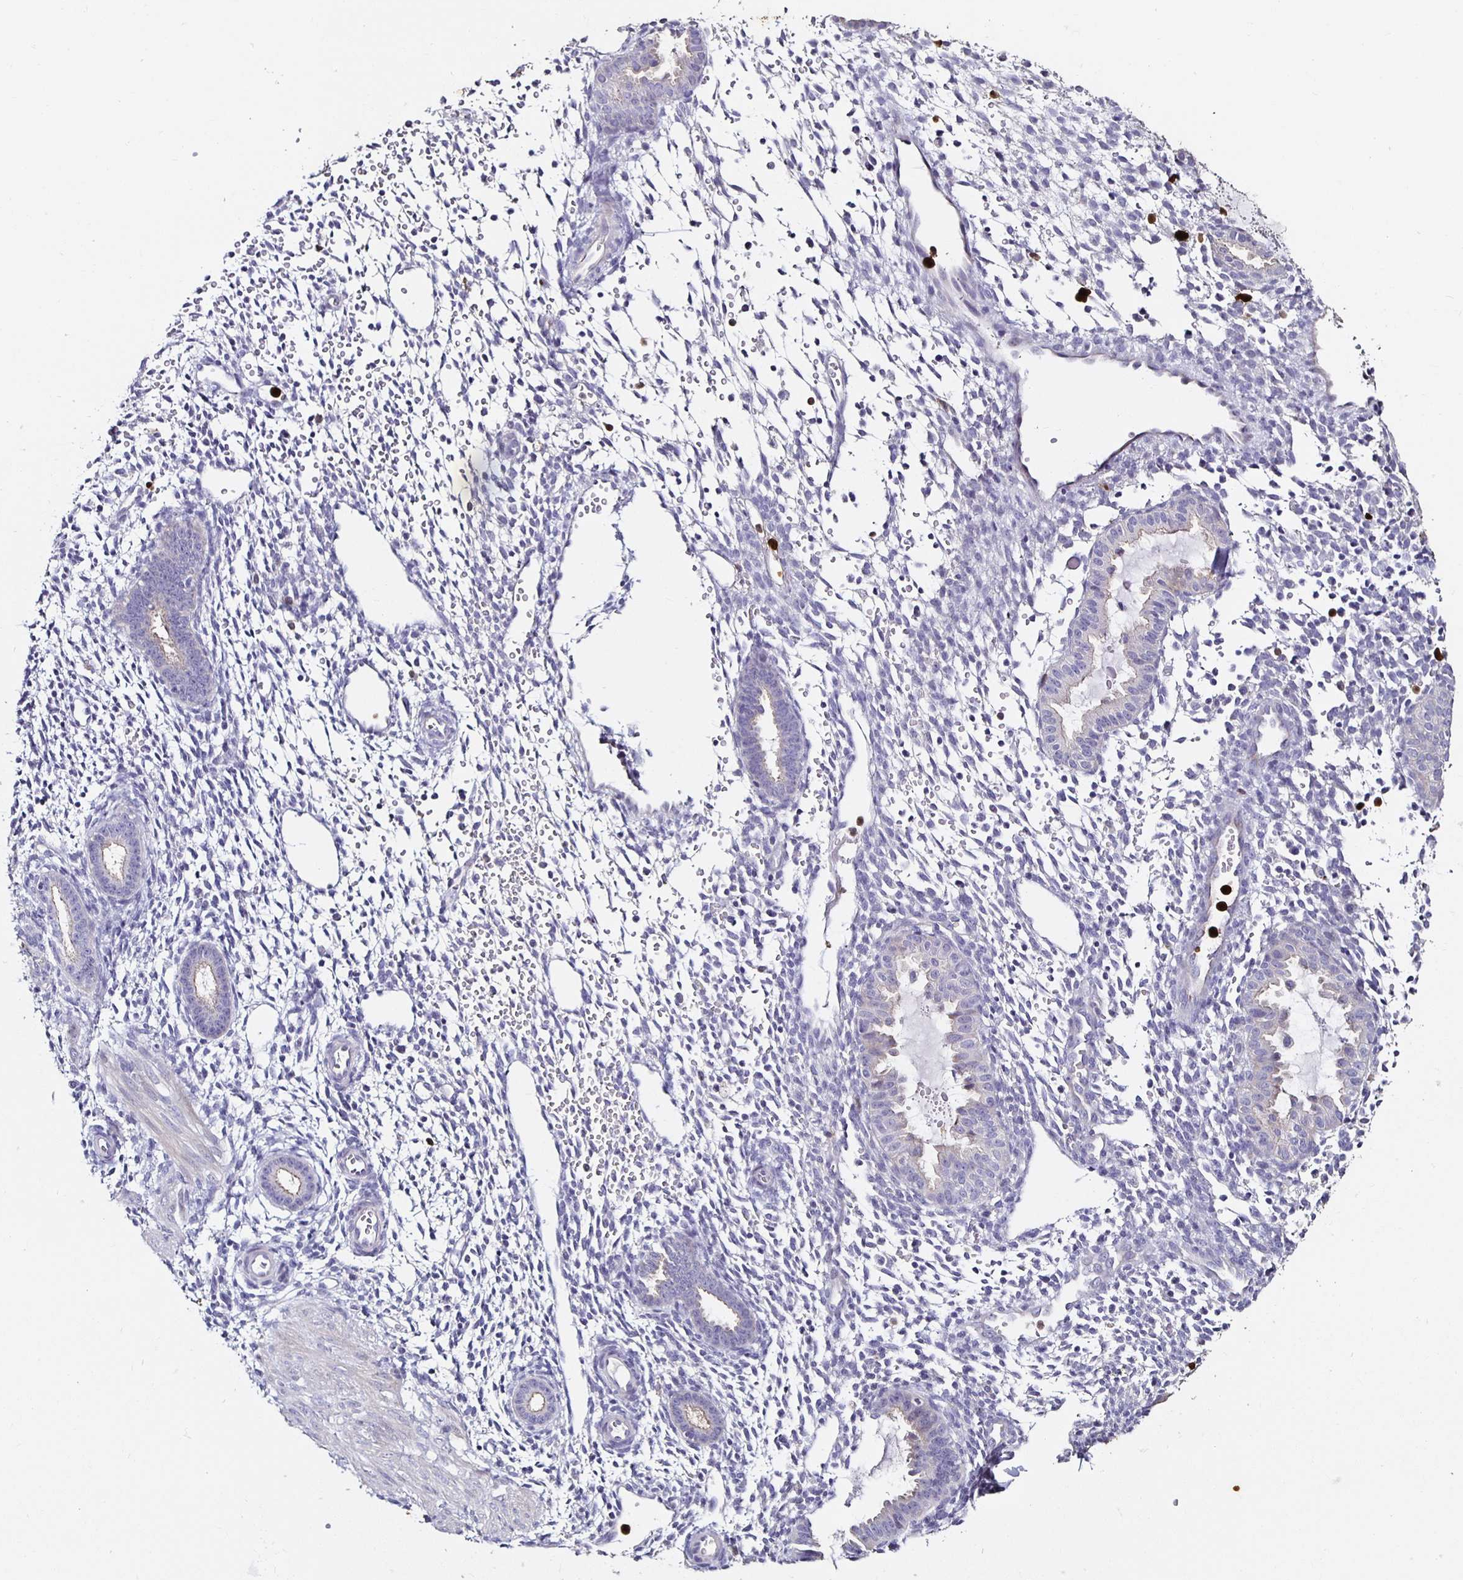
{"staining": {"intensity": "negative", "quantity": "none", "location": "none"}, "tissue": "endometrium", "cell_type": "Cells in endometrial stroma", "image_type": "normal", "snomed": [{"axis": "morphology", "description": "Normal tissue, NOS"}, {"axis": "topography", "description": "Endometrium"}], "caption": "An immunohistochemistry image of normal endometrium is shown. There is no staining in cells in endometrial stroma of endometrium.", "gene": "TLR4", "patient": {"sex": "female", "age": 36}}